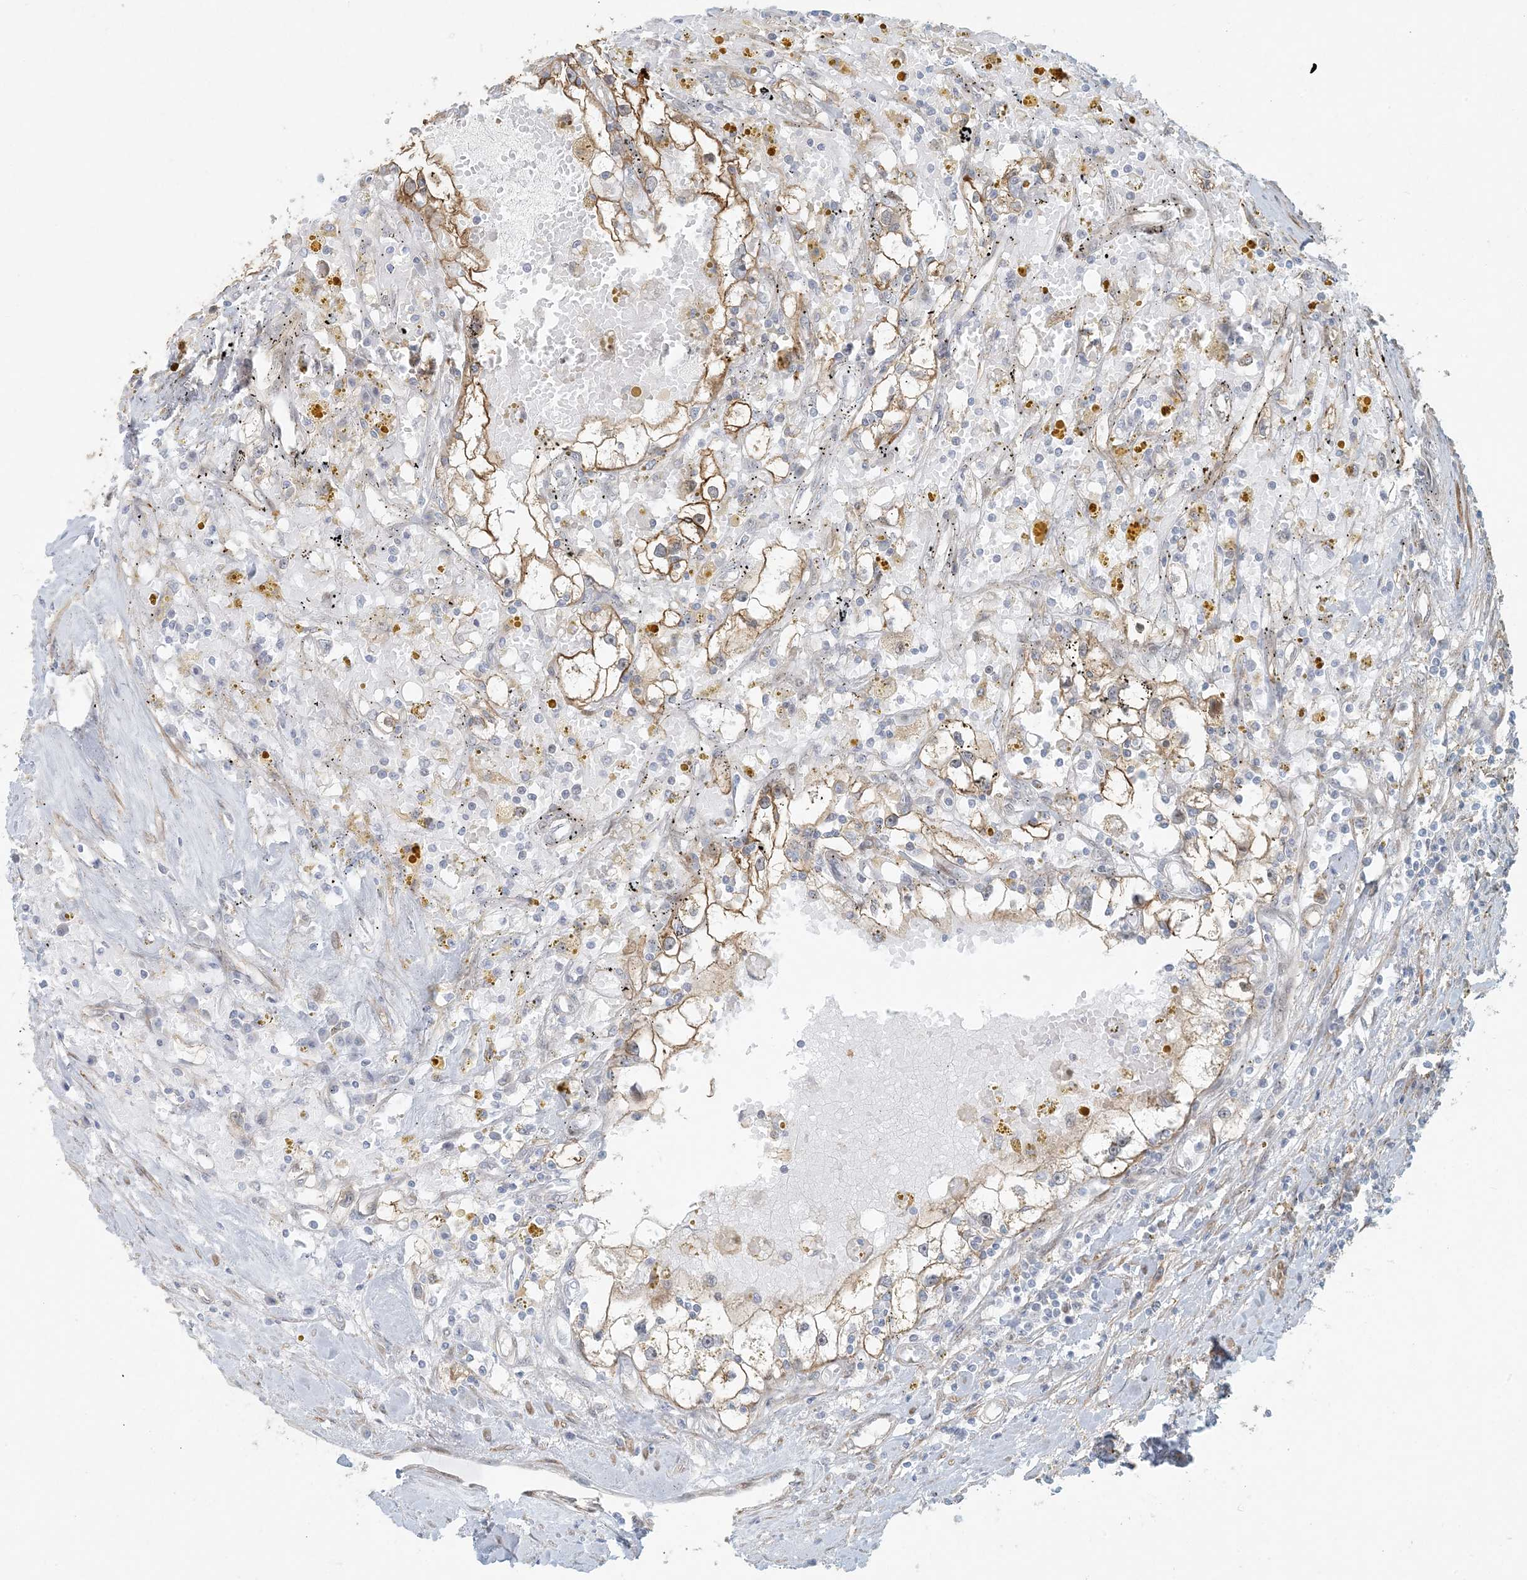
{"staining": {"intensity": "moderate", "quantity": ">75%", "location": "cytoplasmic/membranous"}, "tissue": "renal cancer", "cell_type": "Tumor cells", "image_type": "cancer", "snomed": [{"axis": "morphology", "description": "Adenocarcinoma, NOS"}, {"axis": "topography", "description": "Kidney"}], "caption": "An IHC photomicrograph of neoplastic tissue is shown. Protein staining in brown highlights moderate cytoplasmic/membranous positivity in renal adenocarcinoma within tumor cells.", "gene": "BCORL1", "patient": {"sex": "male", "age": 56}}